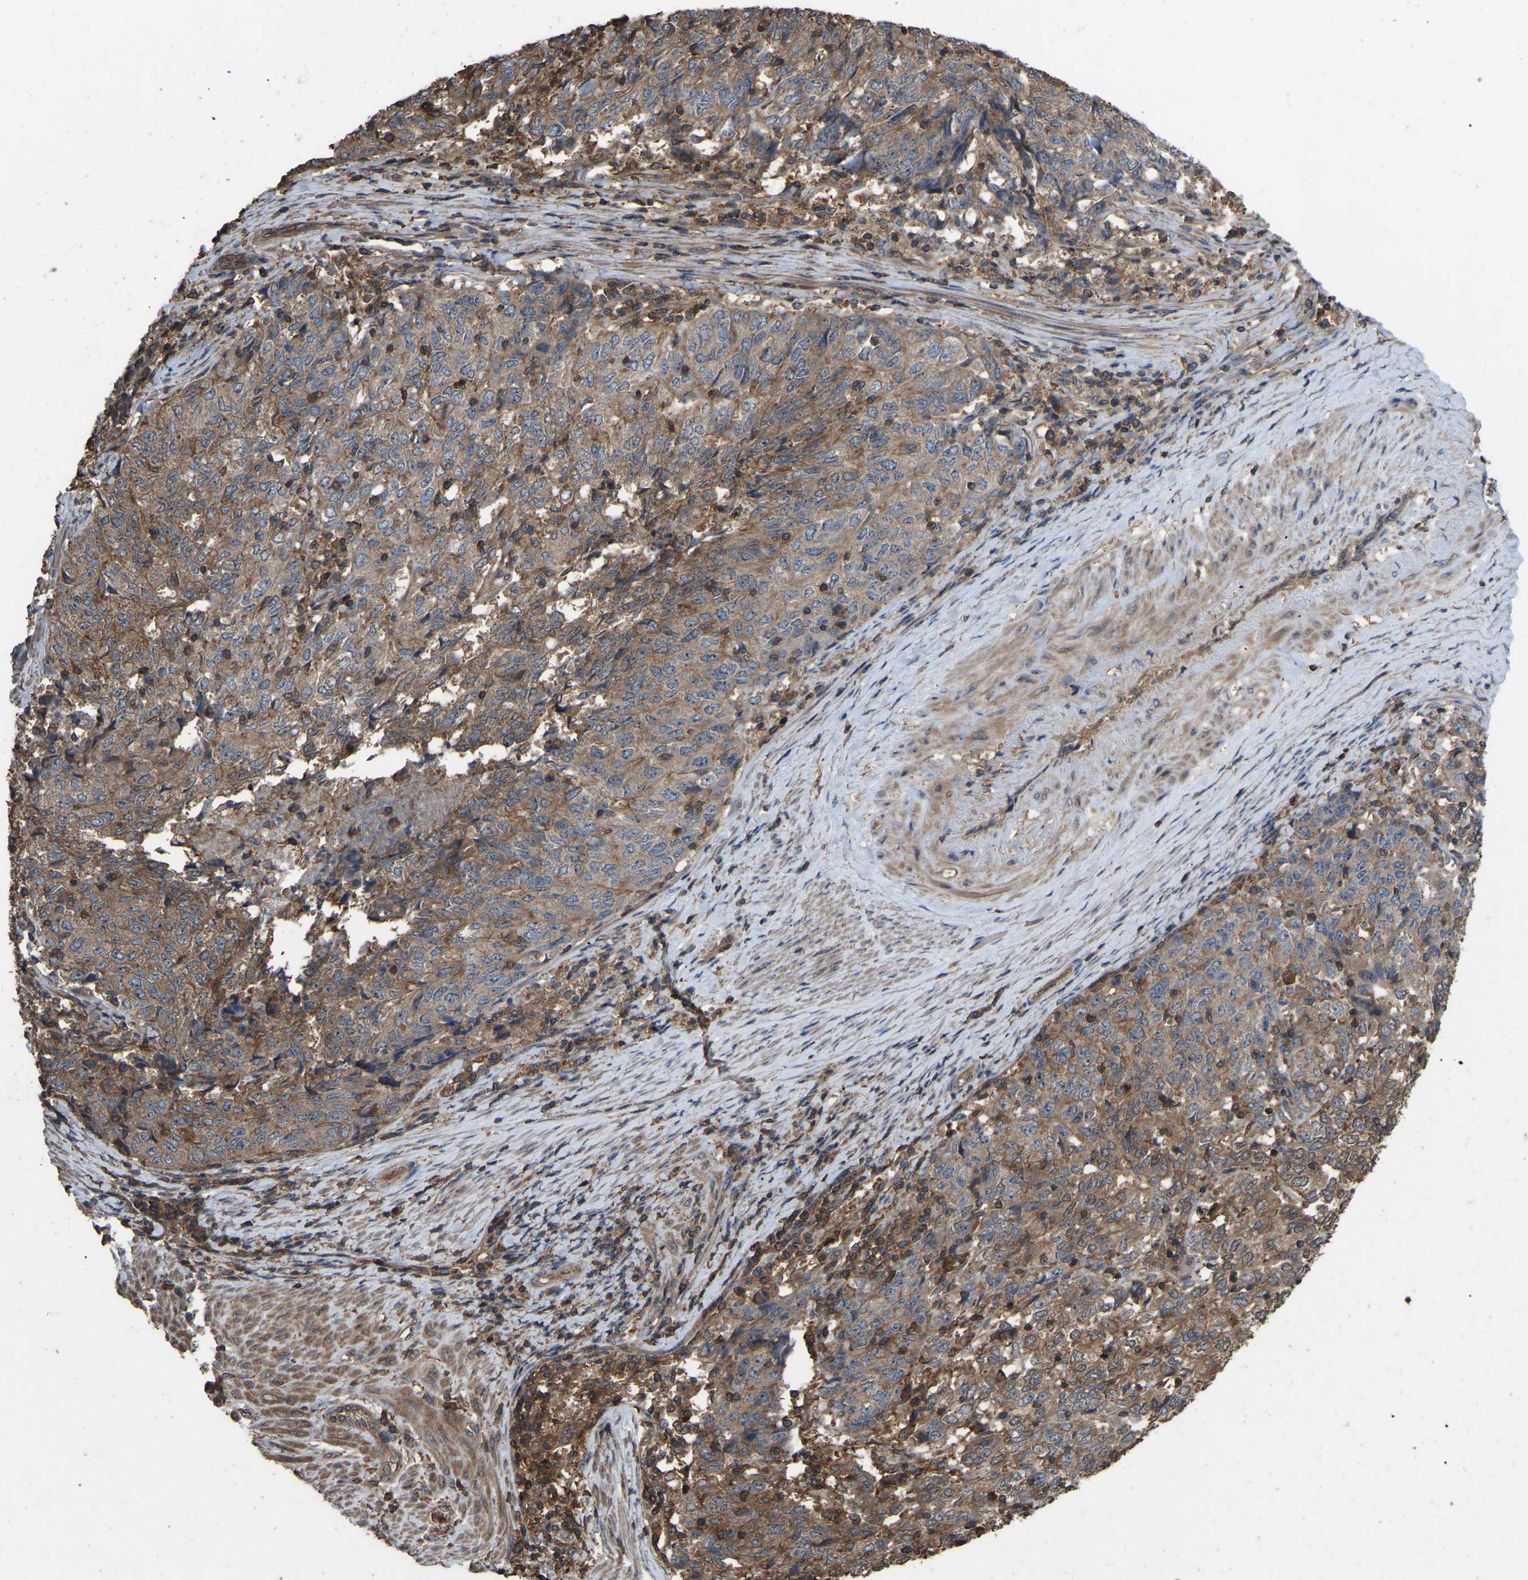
{"staining": {"intensity": "moderate", "quantity": ">75%", "location": "cytoplasmic/membranous"}, "tissue": "endometrial cancer", "cell_type": "Tumor cells", "image_type": "cancer", "snomed": [{"axis": "morphology", "description": "Adenocarcinoma, NOS"}, {"axis": "topography", "description": "Endometrium"}], "caption": "DAB (3,3'-diaminobenzidine) immunohistochemical staining of human endometrial cancer (adenocarcinoma) demonstrates moderate cytoplasmic/membranous protein positivity in about >75% of tumor cells.", "gene": "FHIT", "patient": {"sex": "female", "age": 80}}